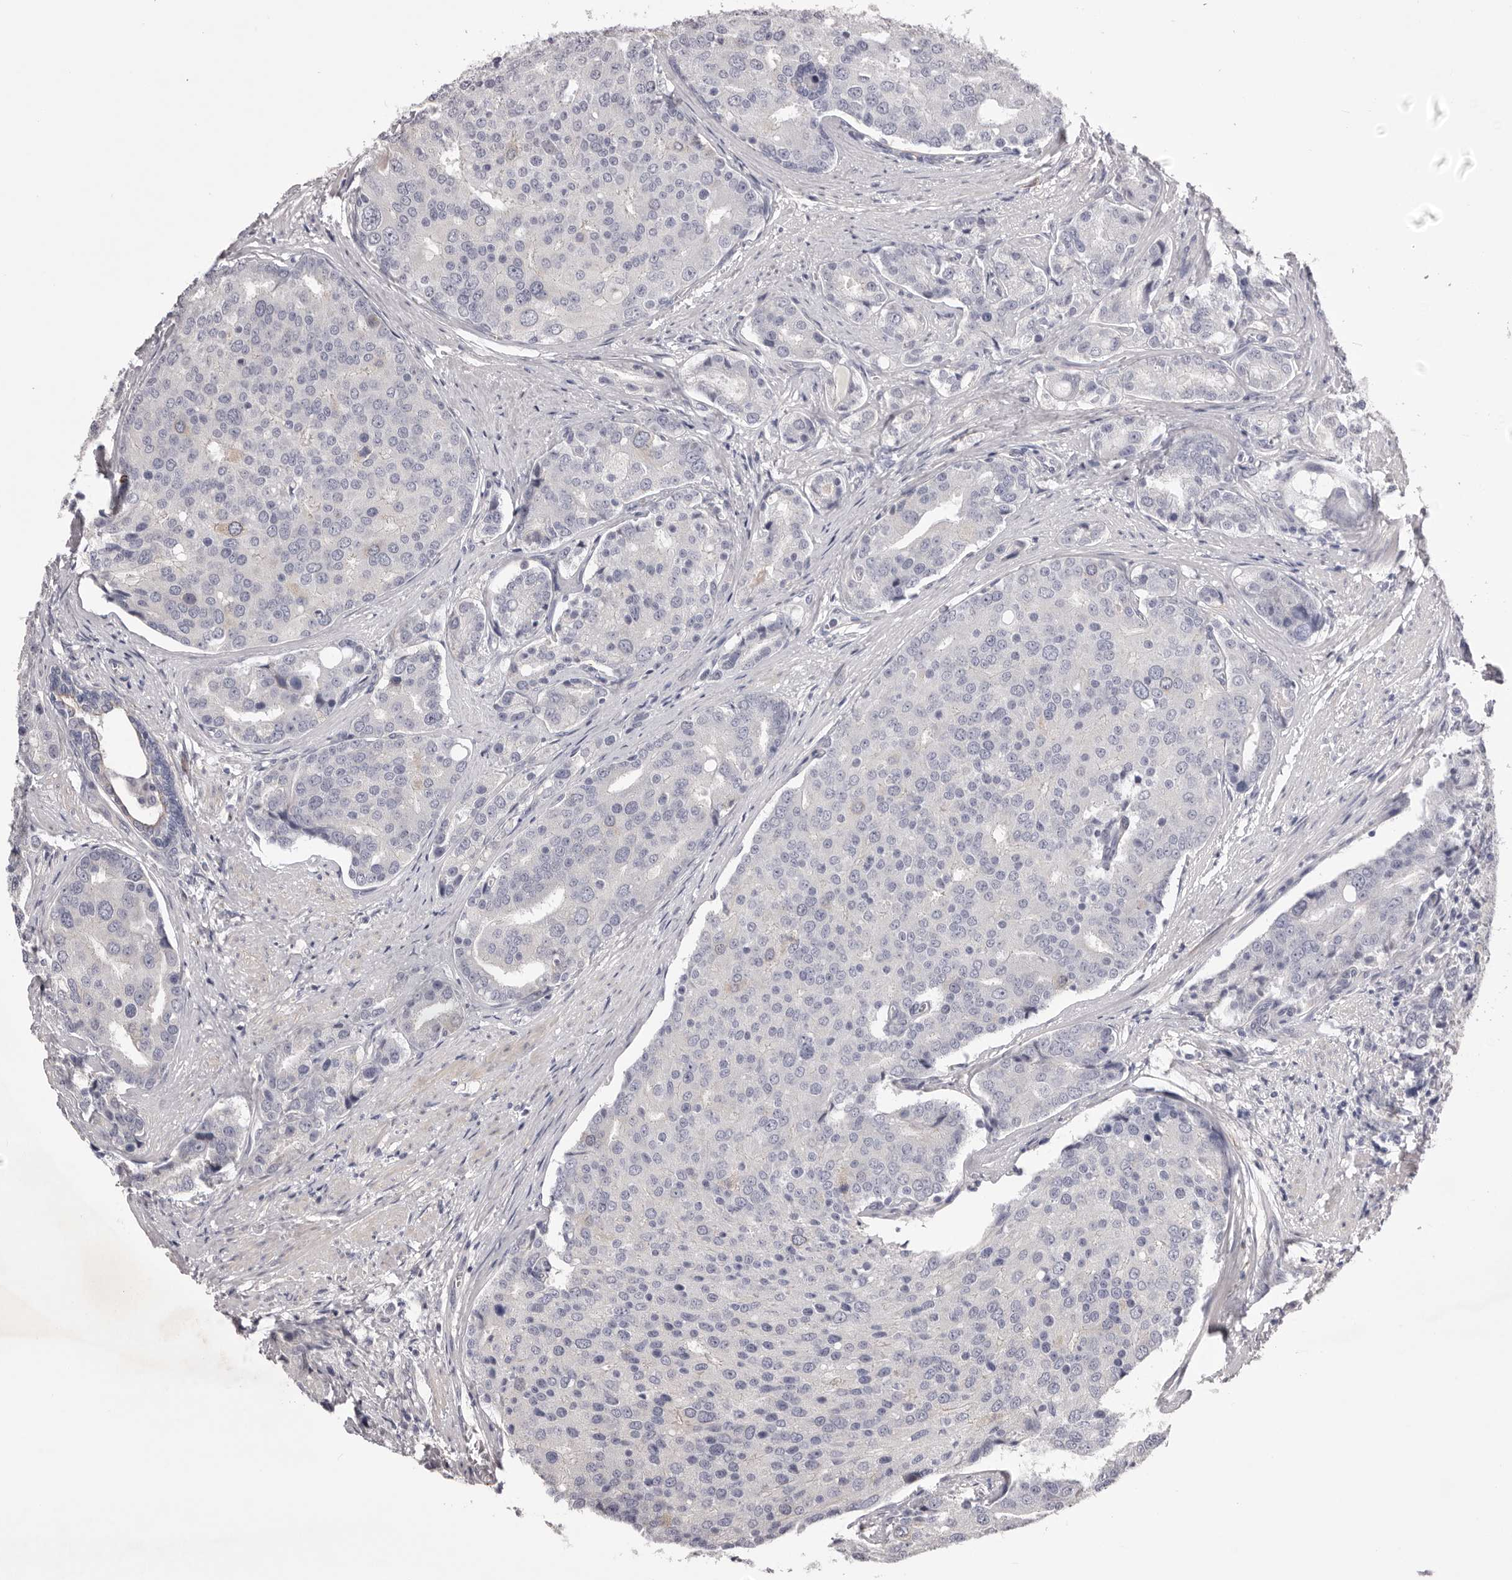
{"staining": {"intensity": "negative", "quantity": "none", "location": "none"}, "tissue": "prostate cancer", "cell_type": "Tumor cells", "image_type": "cancer", "snomed": [{"axis": "morphology", "description": "Adenocarcinoma, High grade"}, {"axis": "topography", "description": "Prostate"}], "caption": "High magnification brightfield microscopy of prostate cancer stained with DAB (brown) and counterstained with hematoxylin (blue): tumor cells show no significant staining.", "gene": "PNRC1", "patient": {"sex": "male", "age": 50}}